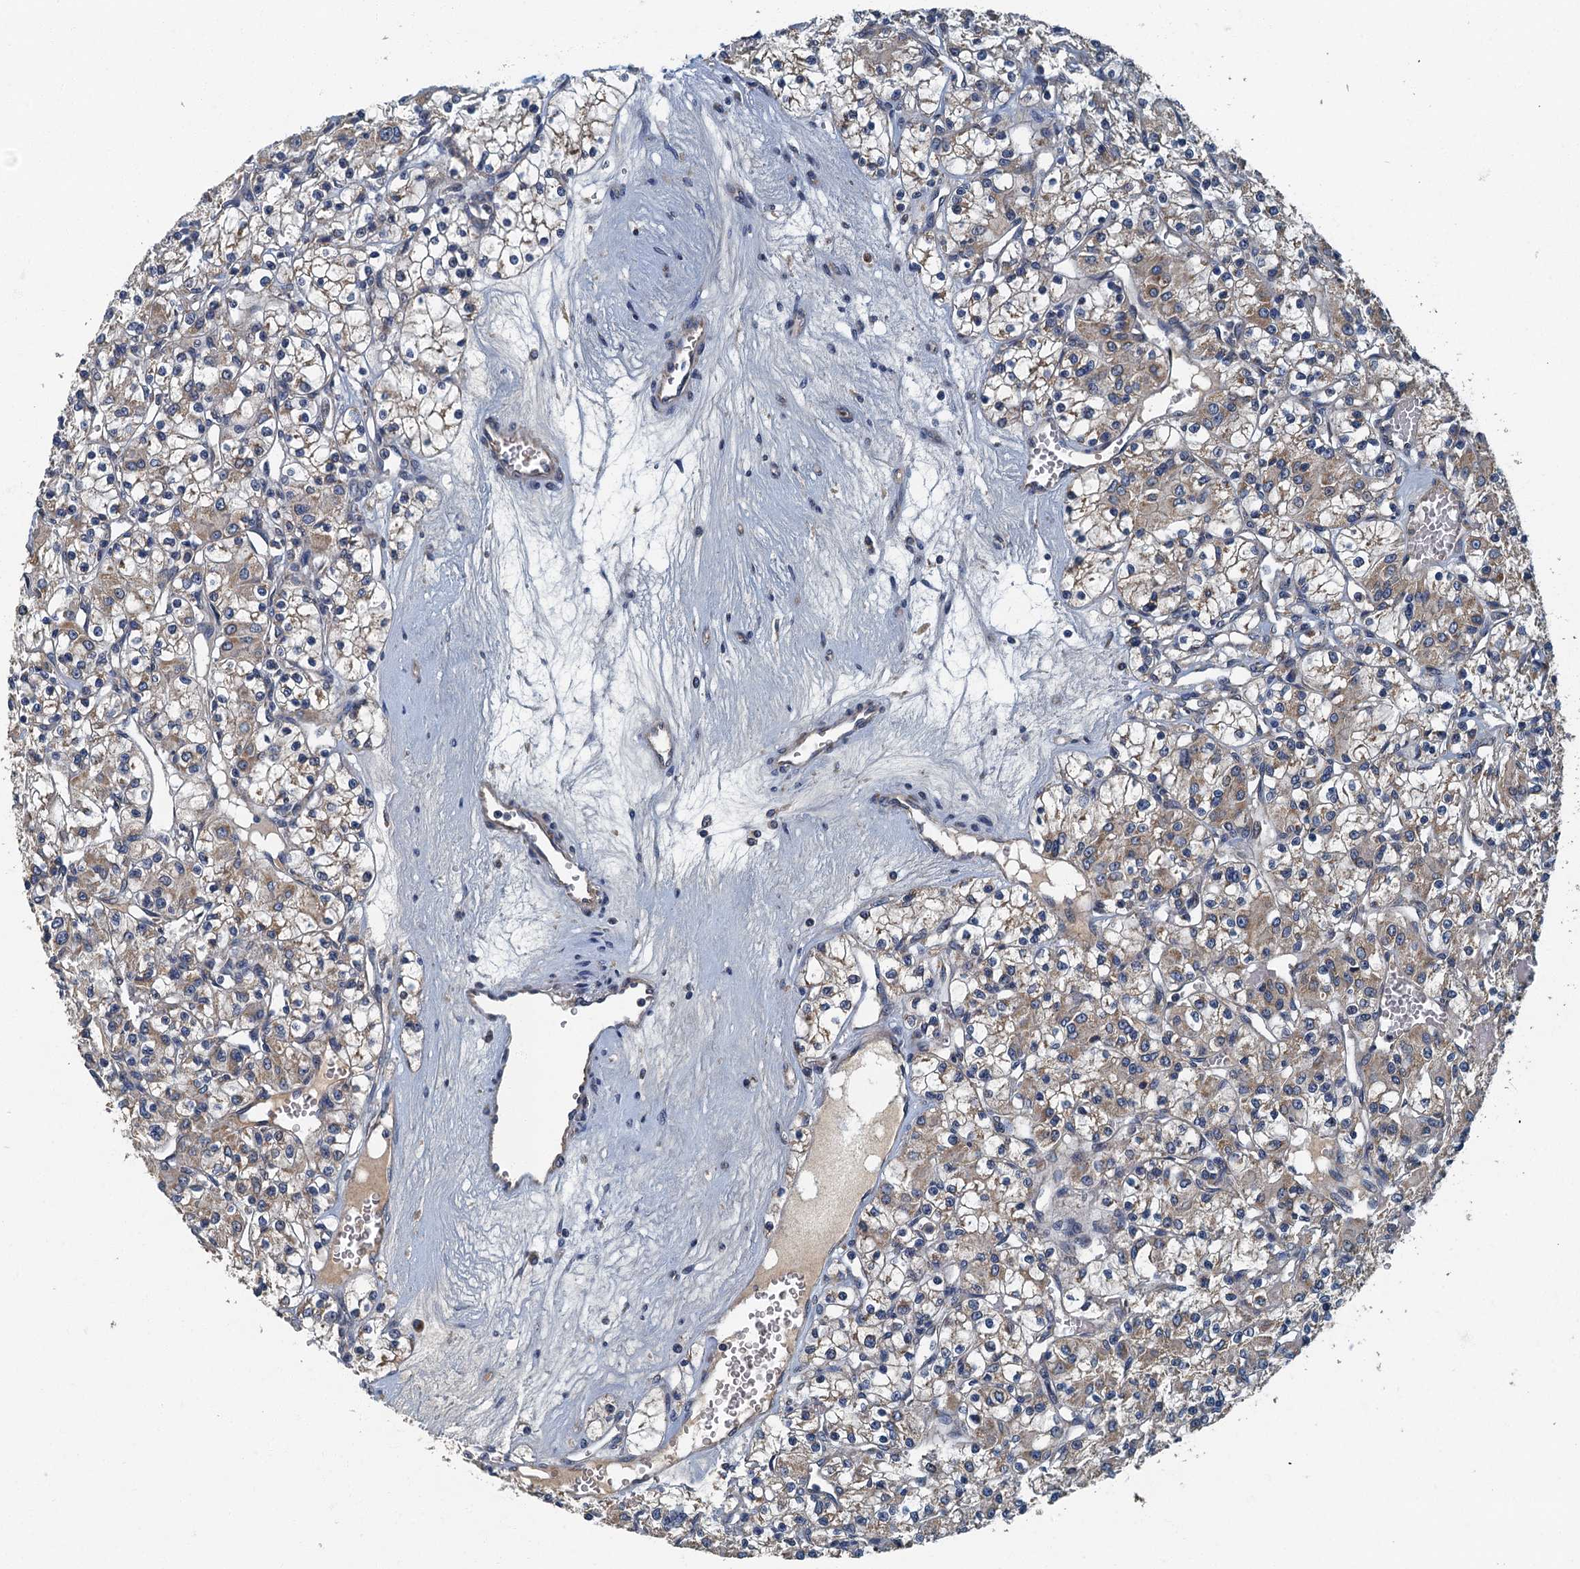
{"staining": {"intensity": "weak", "quantity": "25%-75%", "location": "cytoplasmic/membranous"}, "tissue": "renal cancer", "cell_type": "Tumor cells", "image_type": "cancer", "snomed": [{"axis": "morphology", "description": "Adenocarcinoma, NOS"}, {"axis": "topography", "description": "Kidney"}], "caption": "About 25%-75% of tumor cells in renal cancer (adenocarcinoma) demonstrate weak cytoplasmic/membranous protein expression as visualized by brown immunohistochemical staining.", "gene": "DDX49", "patient": {"sex": "female", "age": 59}}